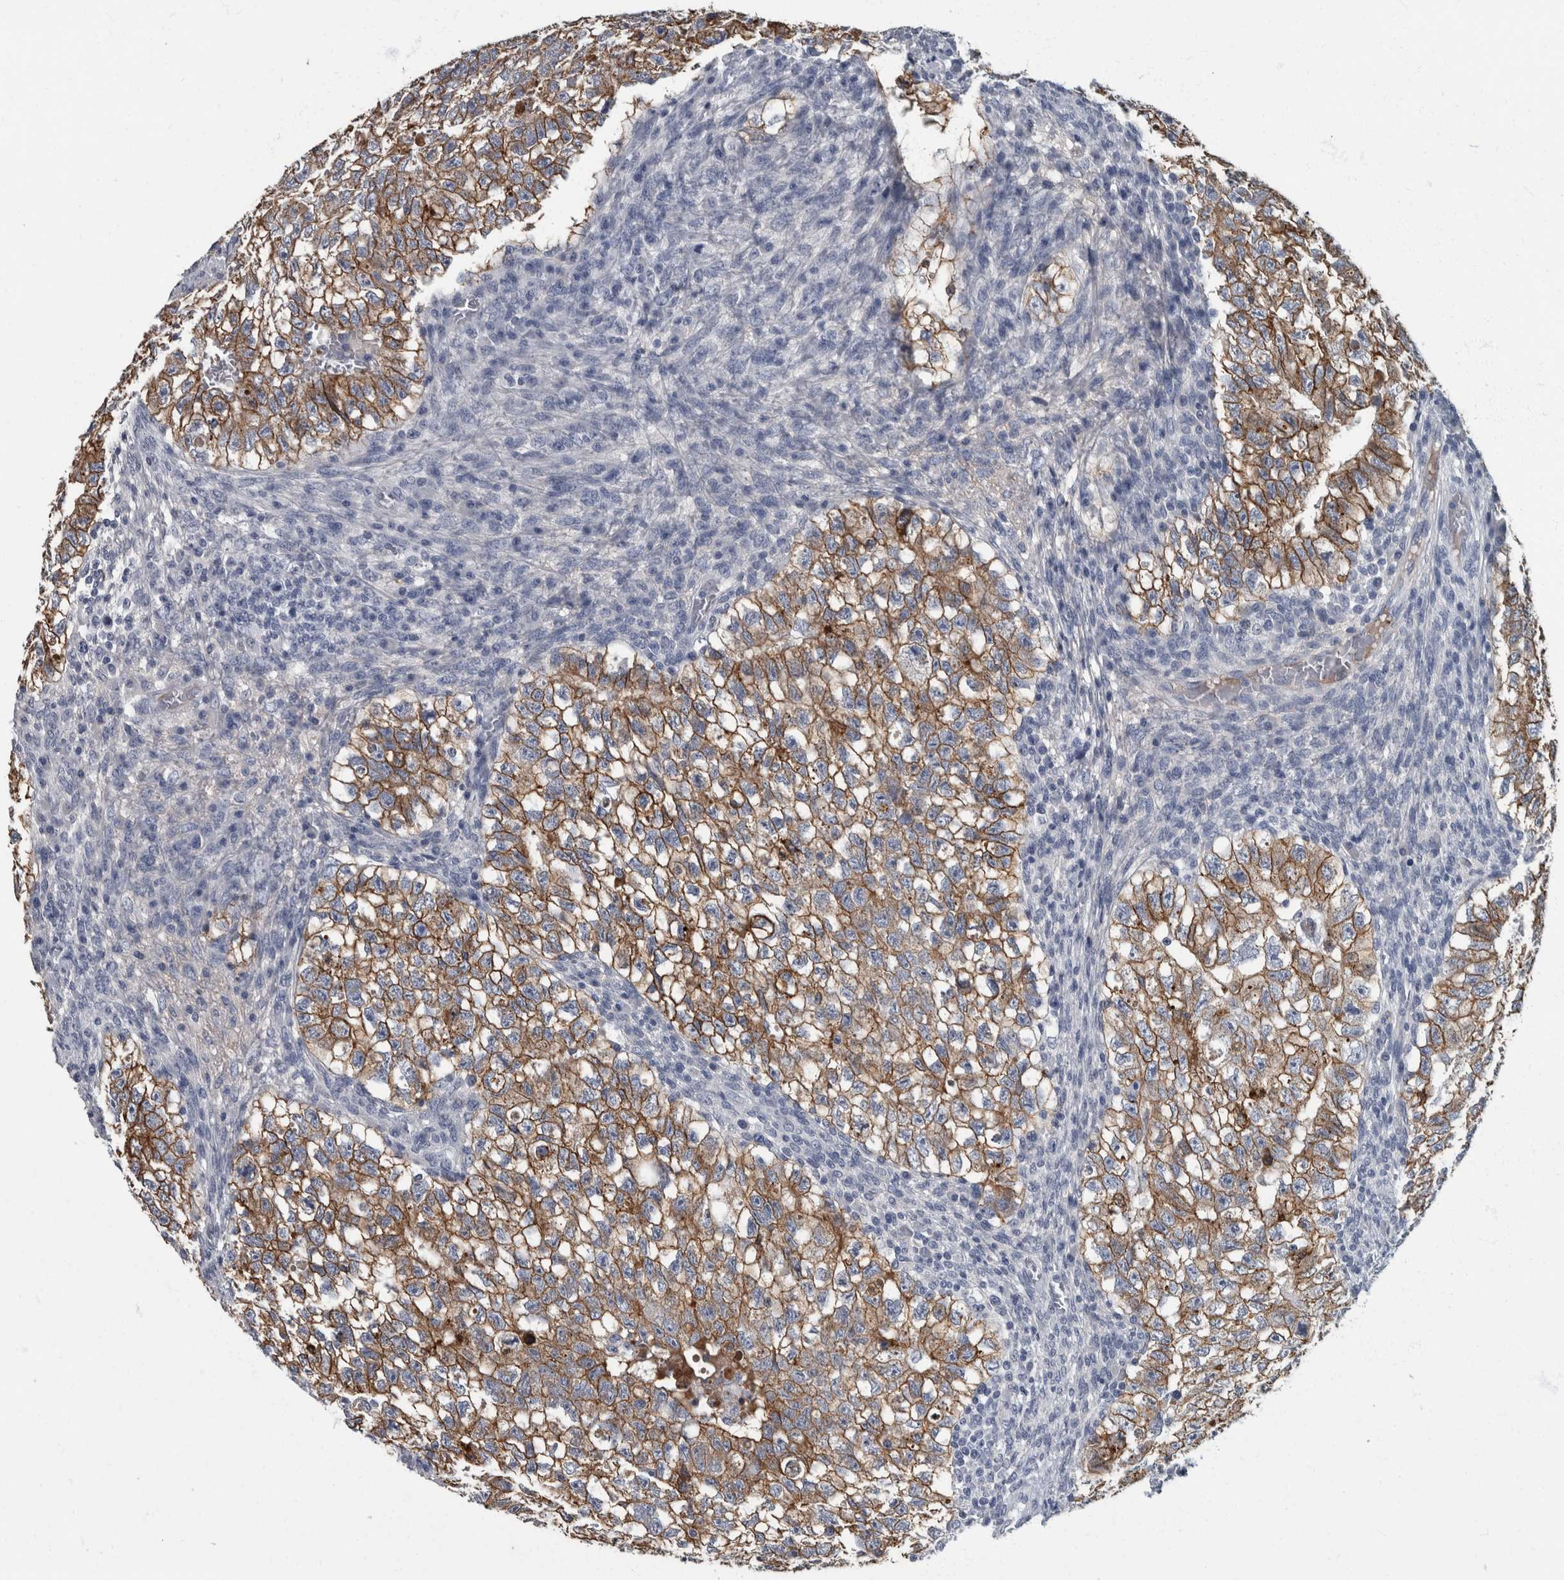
{"staining": {"intensity": "moderate", "quantity": ">75%", "location": "cytoplasmic/membranous"}, "tissue": "testis cancer", "cell_type": "Tumor cells", "image_type": "cancer", "snomed": [{"axis": "morphology", "description": "Seminoma, NOS"}, {"axis": "morphology", "description": "Carcinoma, Embryonal, NOS"}, {"axis": "topography", "description": "Testis"}], "caption": "This photomicrograph demonstrates IHC staining of embryonal carcinoma (testis), with medium moderate cytoplasmic/membranous positivity in about >75% of tumor cells.", "gene": "DSG2", "patient": {"sex": "male", "age": 38}}